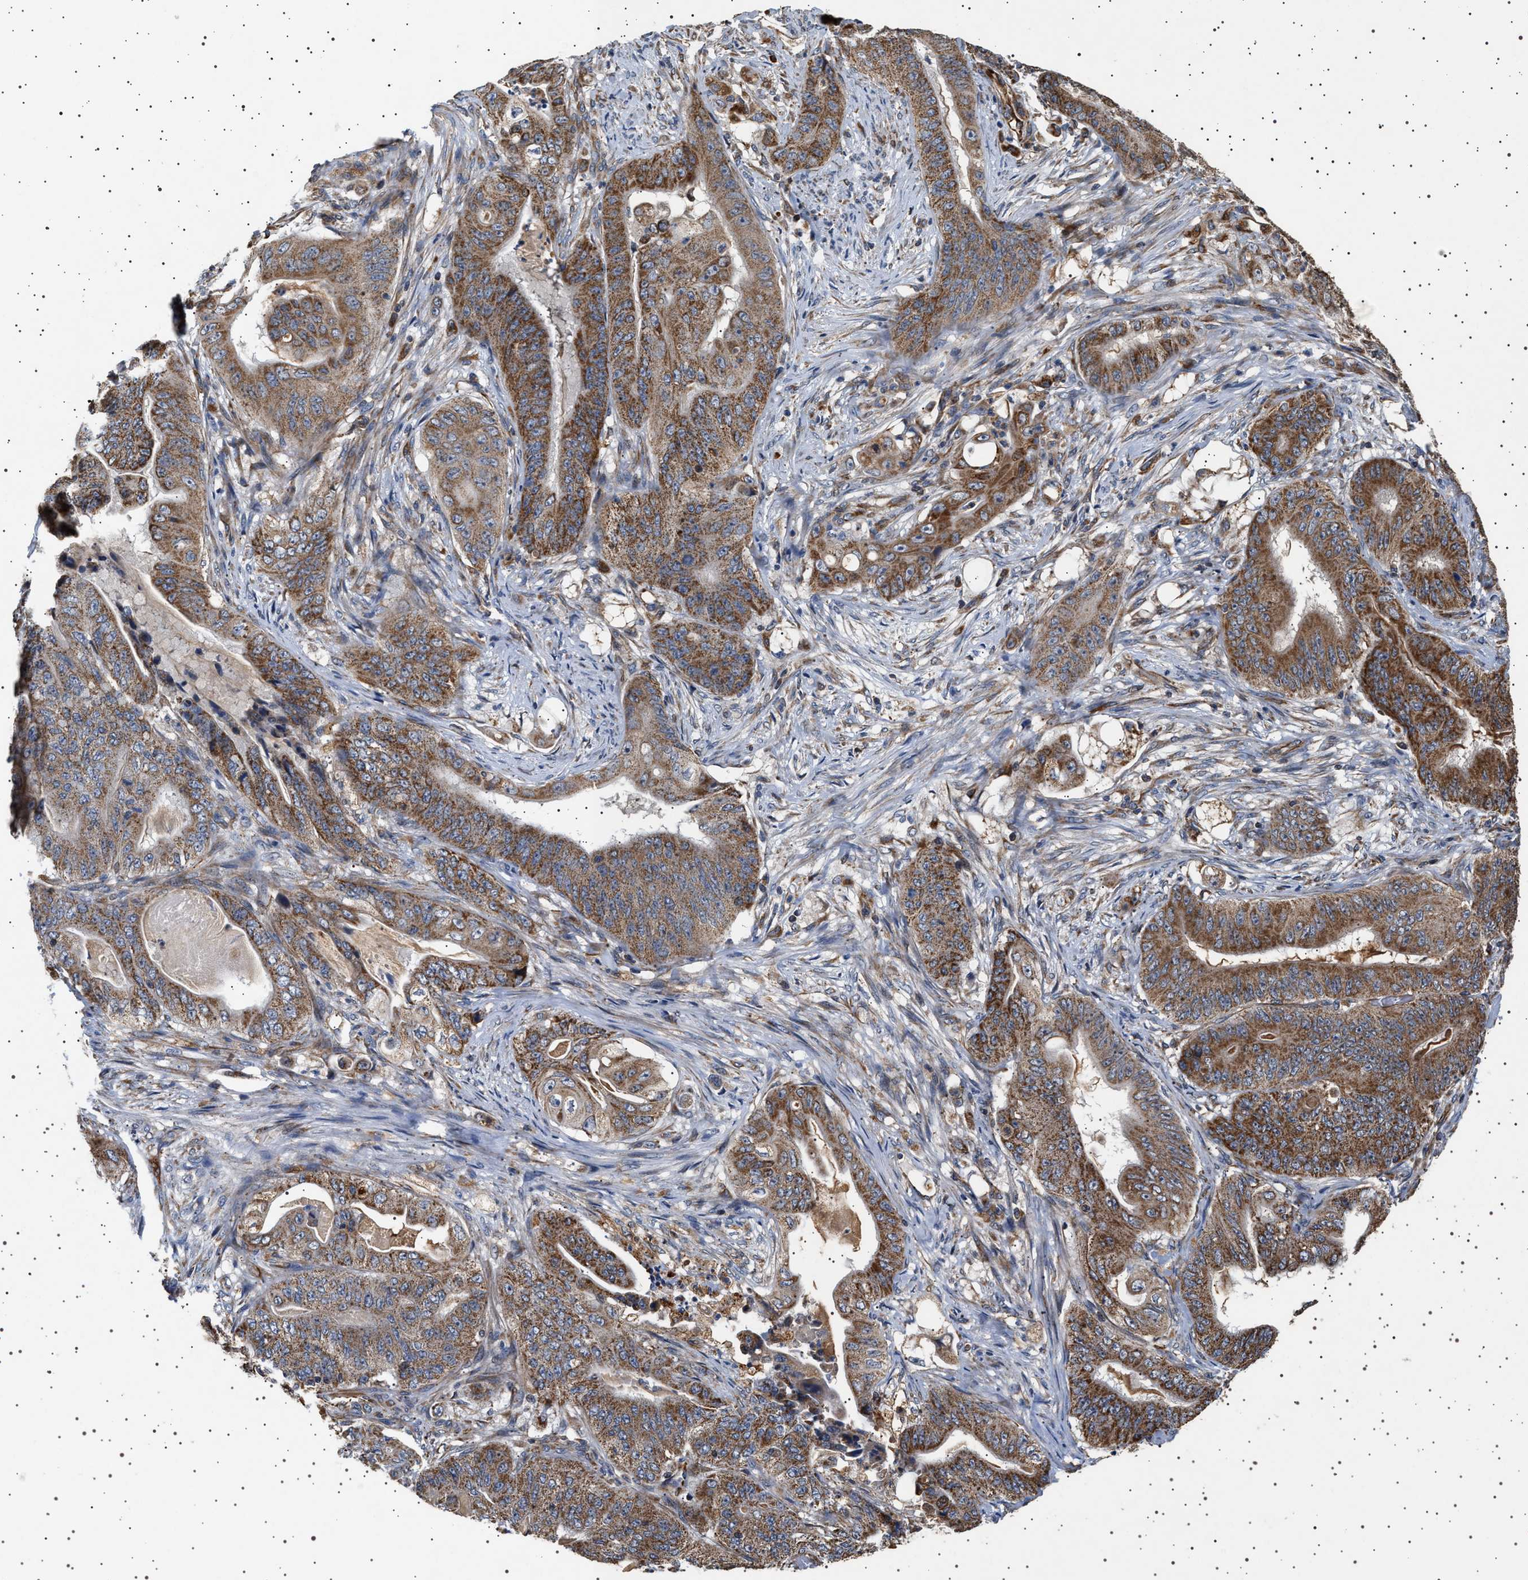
{"staining": {"intensity": "moderate", "quantity": ">75%", "location": "cytoplasmic/membranous"}, "tissue": "stomach cancer", "cell_type": "Tumor cells", "image_type": "cancer", "snomed": [{"axis": "morphology", "description": "Adenocarcinoma, NOS"}, {"axis": "topography", "description": "Stomach"}], "caption": "Adenocarcinoma (stomach) tissue demonstrates moderate cytoplasmic/membranous positivity in approximately >75% of tumor cells", "gene": "TRUB2", "patient": {"sex": "female", "age": 73}}